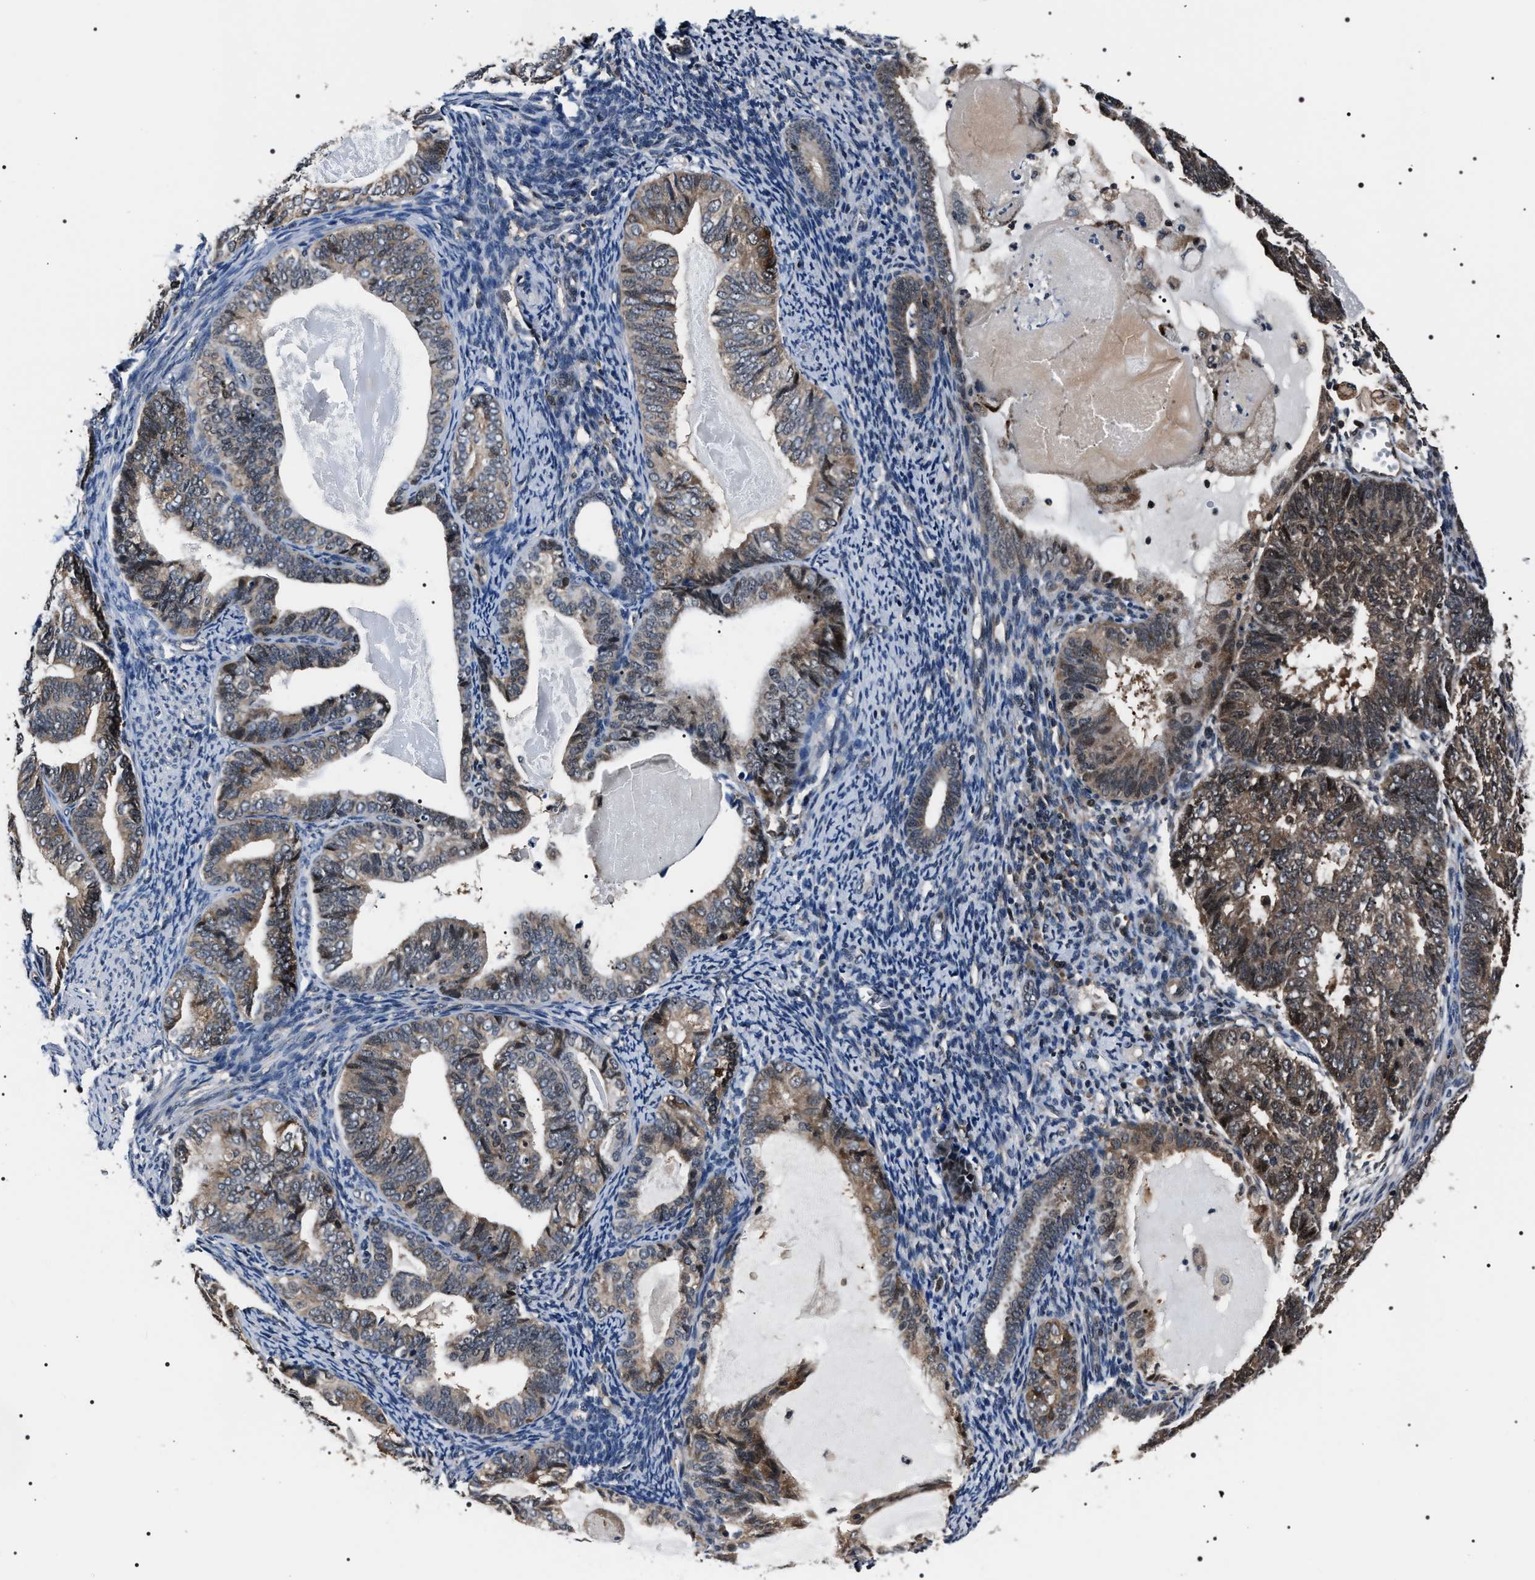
{"staining": {"intensity": "moderate", "quantity": ">75%", "location": "cytoplasmic/membranous,nuclear"}, "tissue": "endometrial cancer", "cell_type": "Tumor cells", "image_type": "cancer", "snomed": [{"axis": "morphology", "description": "Adenocarcinoma, NOS"}, {"axis": "topography", "description": "Uterus"}], "caption": "The histopathology image displays a brown stain indicating the presence of a protein in the cytoplasmic/membranous and nuclear of tumor cells in adenocarcinoma (endometrial). The staining was performed using DAB to visualize the protein expression in brown, while the nuclei were stained in blue with hematoxylin (Magnification: 20x).", "gene": "SIPA1", "patient": {"sex": "female", "age": 60}}